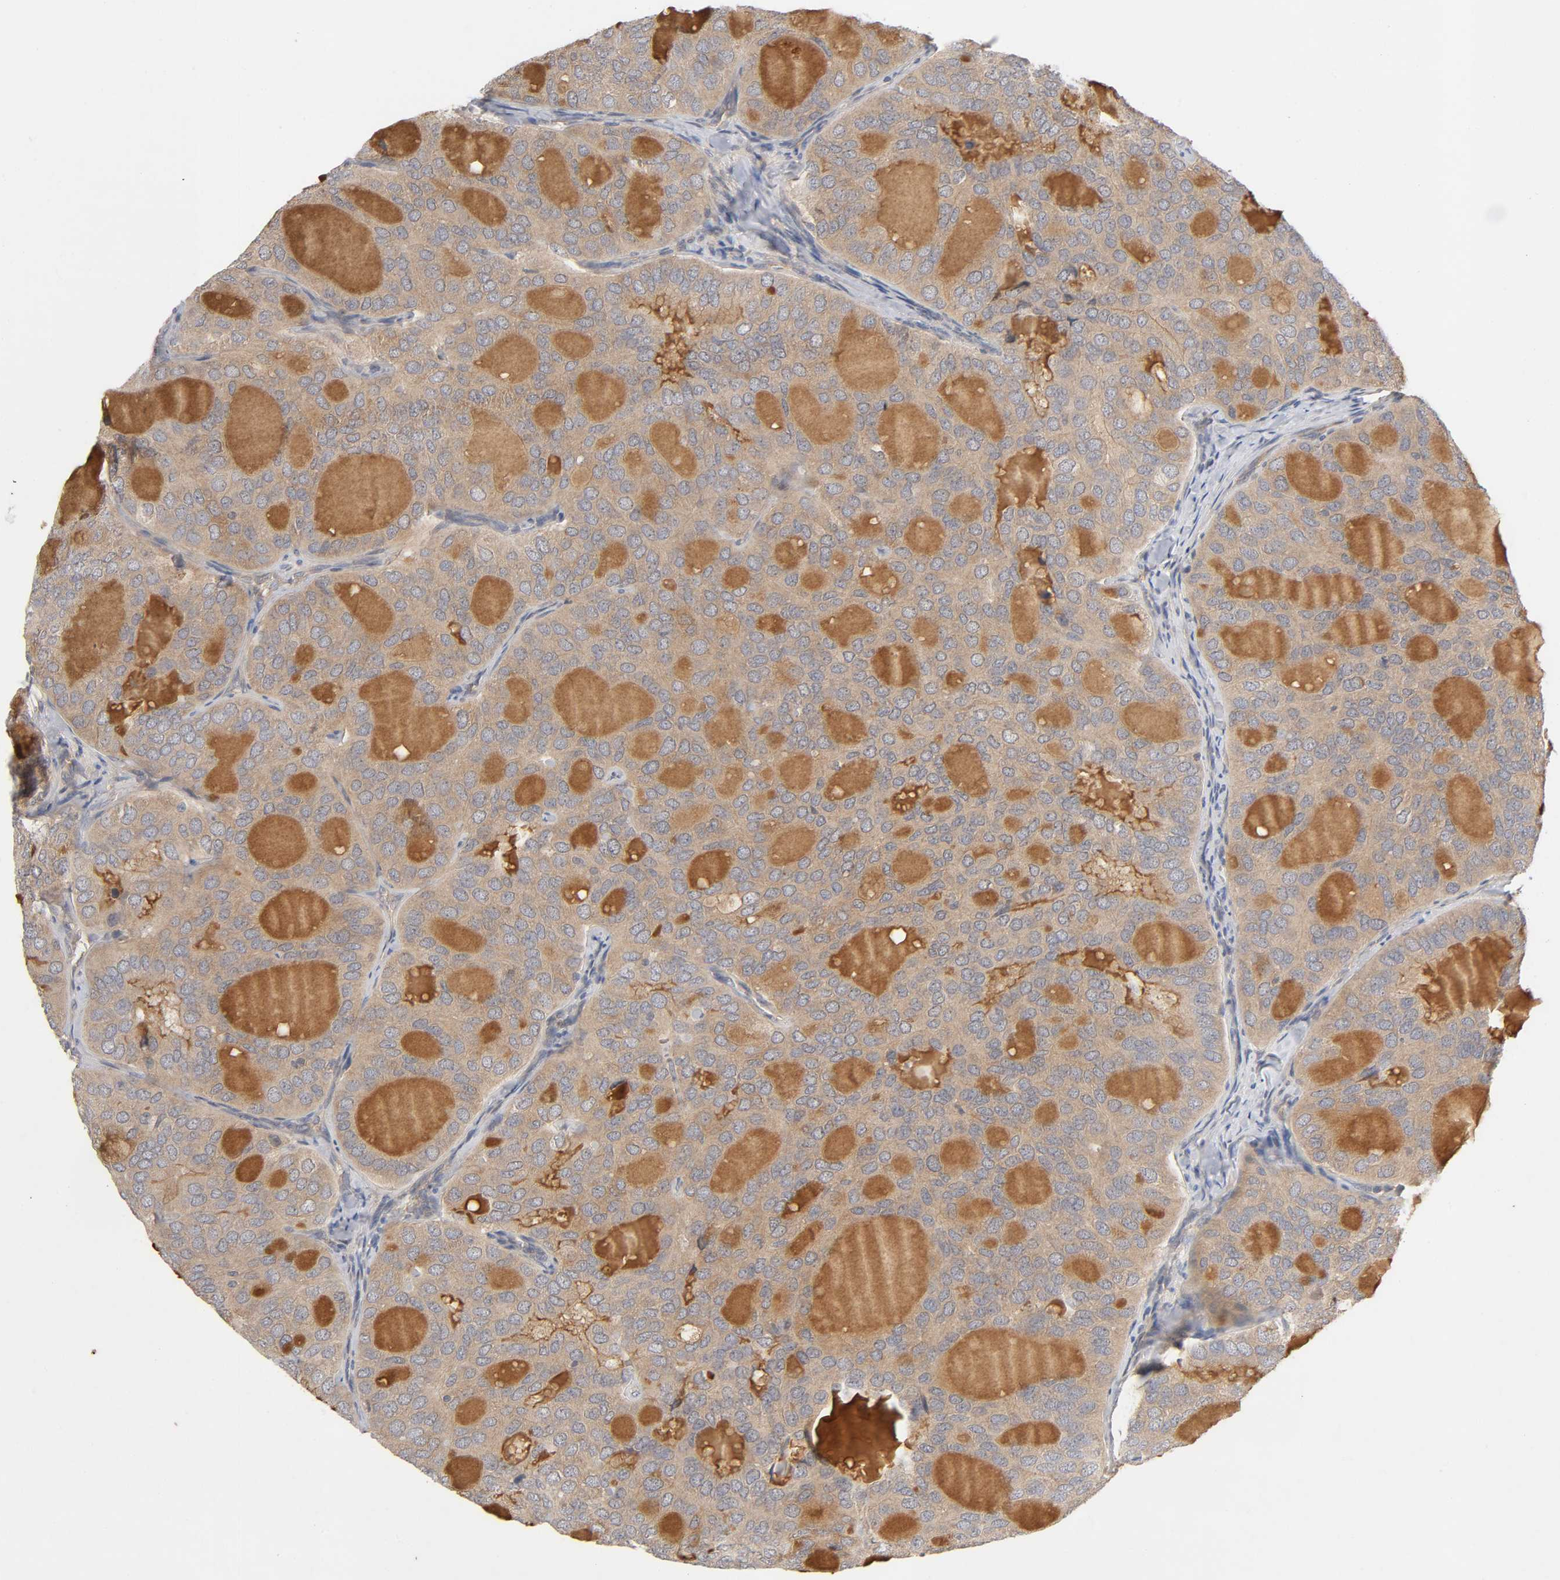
{"staining": {"intensity": "moderate", "quantity": ">75%", "location": "cytoplasmic/membranous"}, "tissue": "thyroid cancer", "cell_type": "Tumor cells", "image_type": "cancer", "snomed": [{"axis": "morphology", "description": "Follicular adenoma carcinoma, NOS"}, {"axis": "topography", "description": "Thyroid gland"}], "caption": "Tumor cells display medium levels of moderate cytoplasmic/membranous staining in approximately >75% of cells in follicular adenoma carcinoma (thyroid).", "gene": "CPB2", "patient": {"sex": "male", "age": 75}}